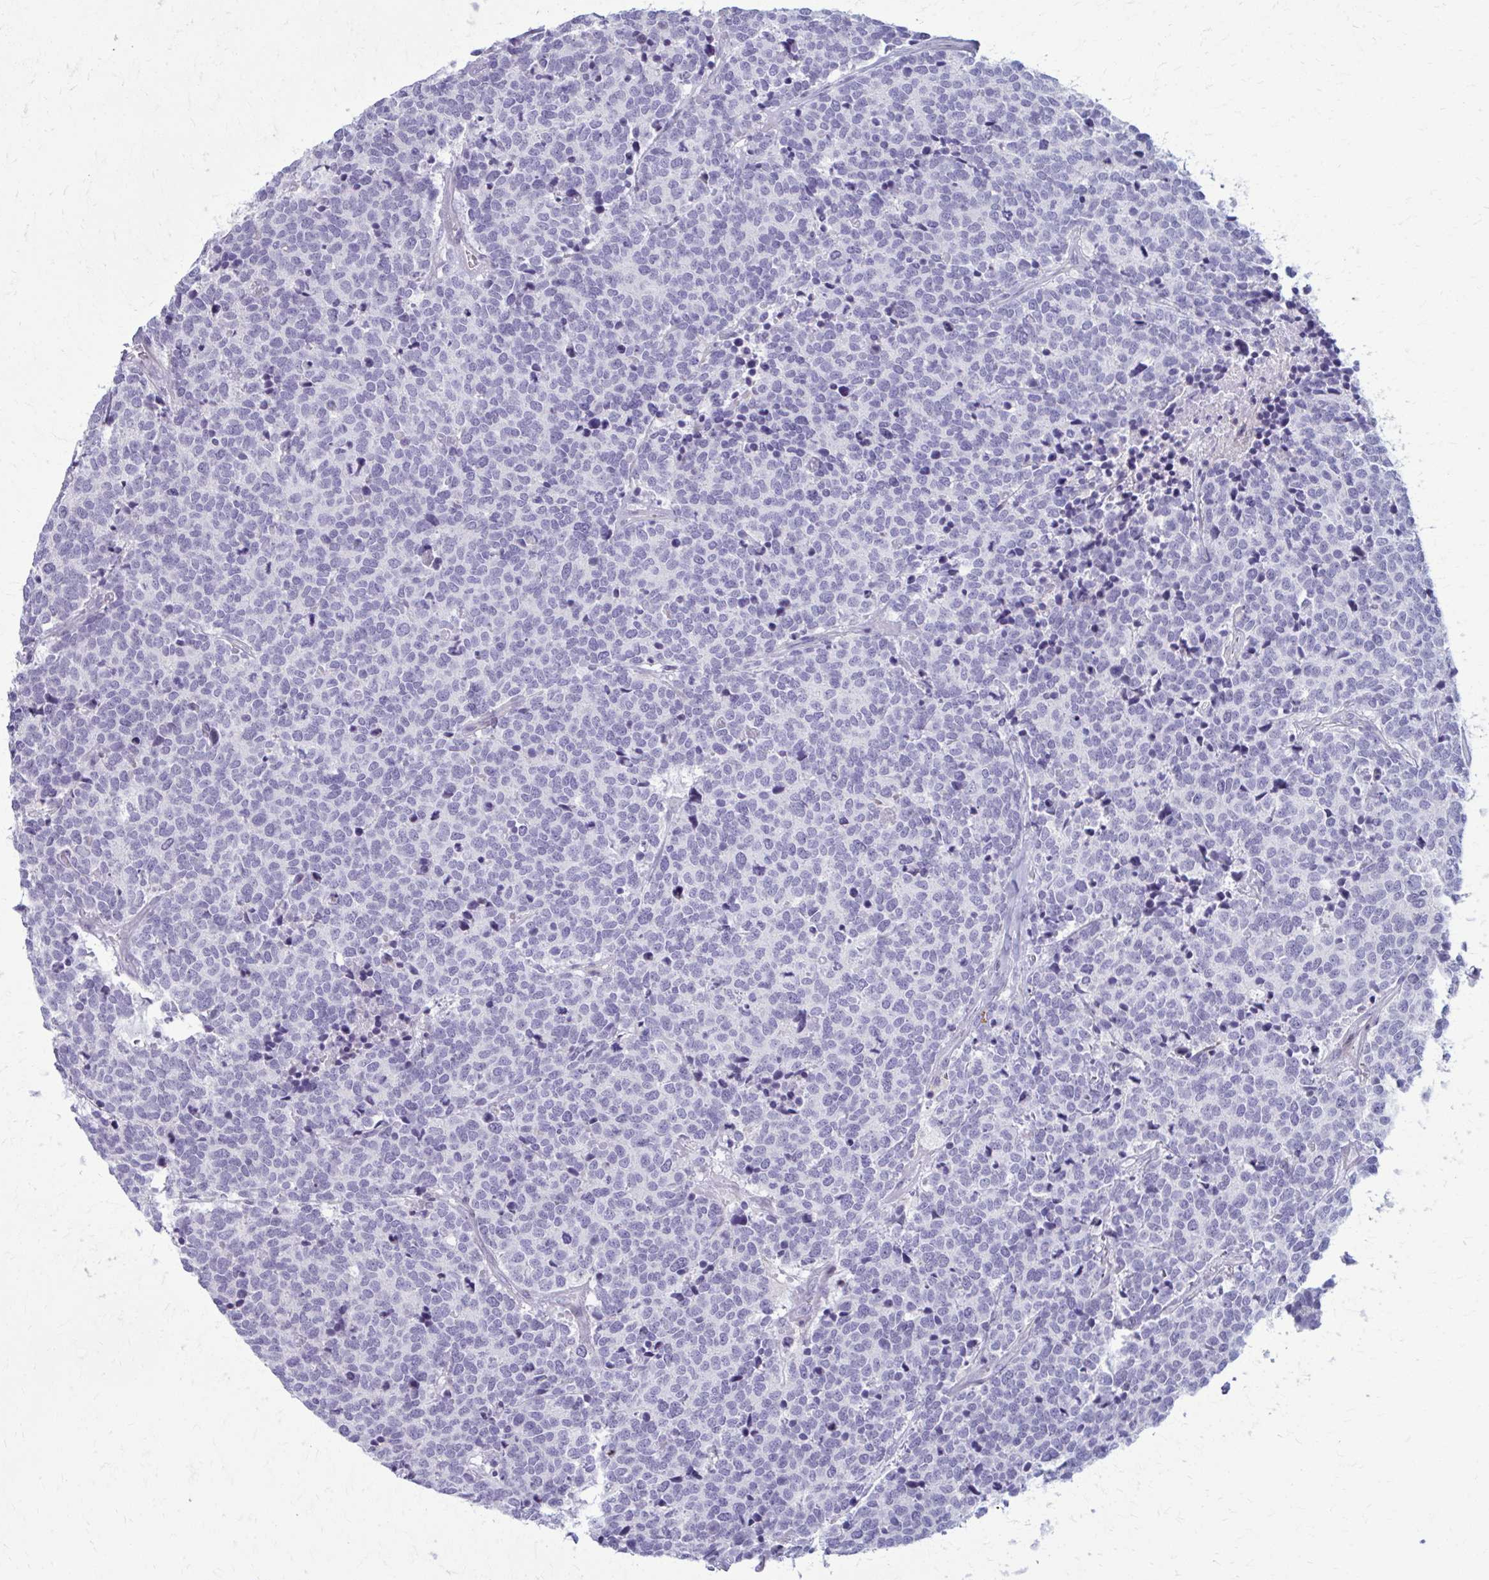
{"staining": {"intensity": "negative", "quantity": "none", "location": "none"}, "tissue": "carcinoid", "cell_type": "Tumor cells", "image_type": "cancer", "snomed": [{"axis": "morphology", "description": "Carcinoid, malignant, NOS"}, {"axis": "topography", "description": "Skin"}], "caption": "Immunohistochemical staining of malignant carcinoid displays no significant positivity in tumor cells. (Stains: DAB IHC with hematoxylin counter stain, Microscopy: brightfield microscopy at high magnification).", "gene": "CD38", "patient": {"sex": "female", "age": 79}}